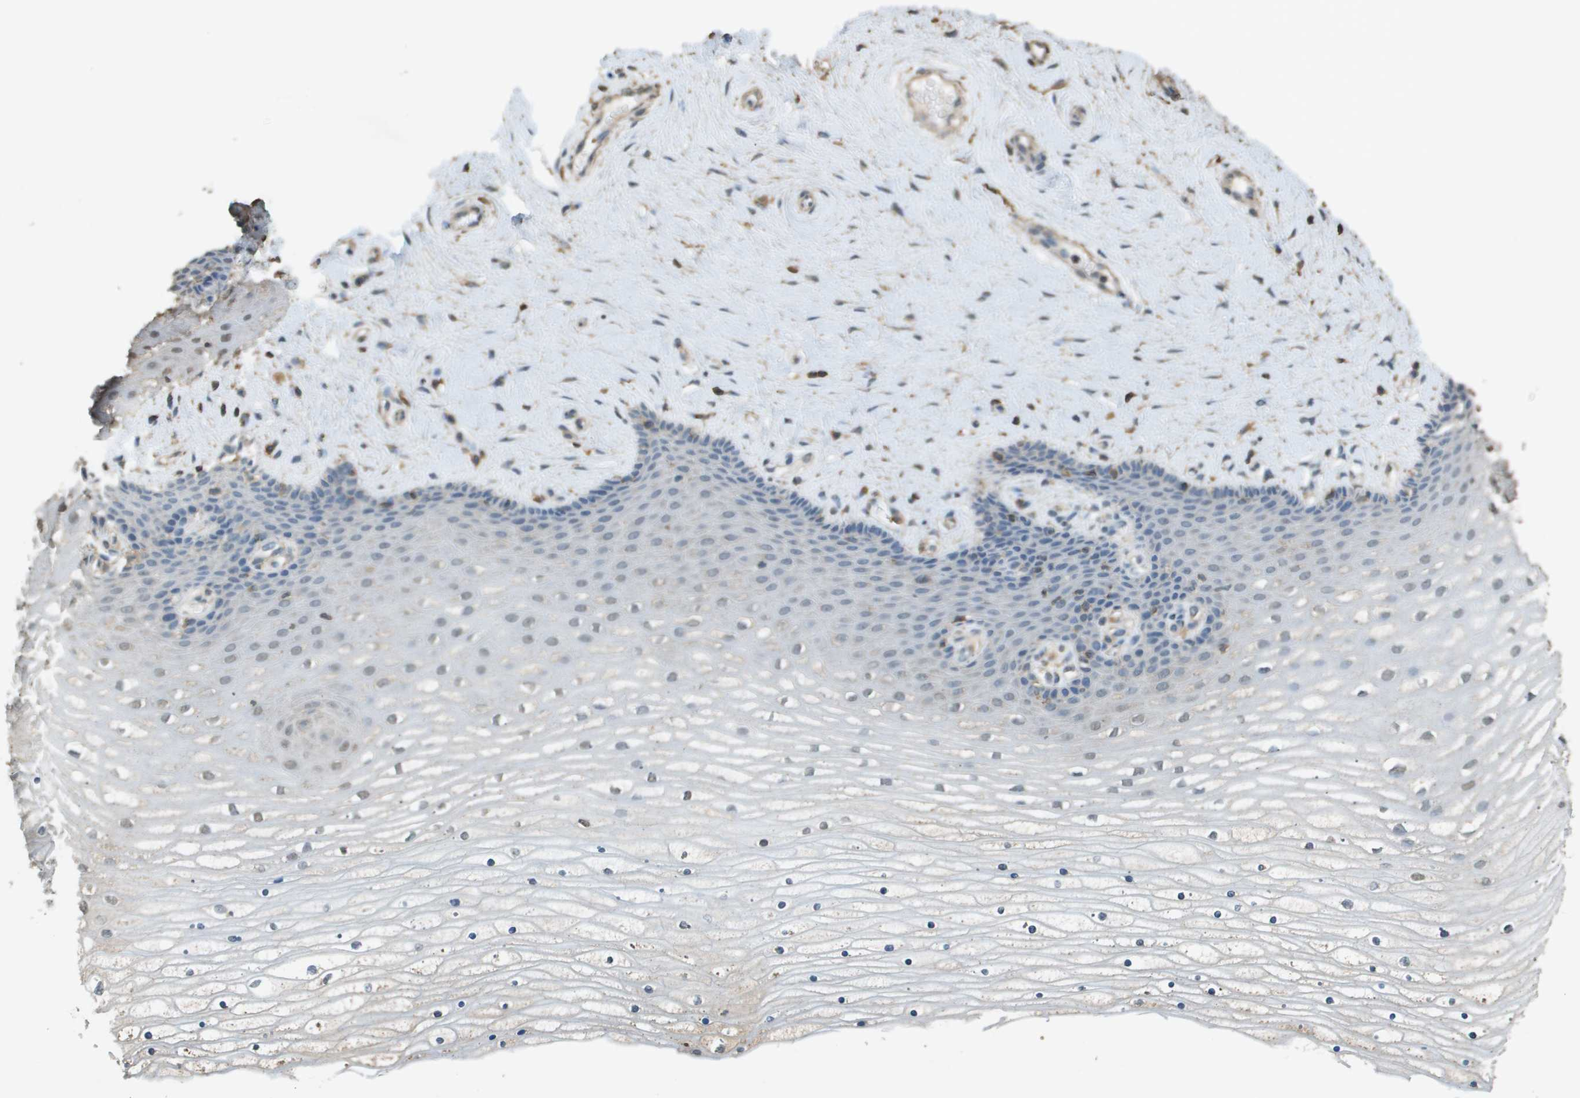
{"staining": {"intensity": "negative", "quantity": "none", "location": "none"}, "tissue": "cervix", "cell_type": "Glandular cells", "image_type": "normal", "snomed": [{"axis": "morphology", "description": "Normal tissue, NOS"}, {"axis": "topography", "description": "Cervix"}], "caption": "Immunohistochemistry micrograph of normal cervix stained for a protein (brown), which demonstrates no positivity in glandular cells.", "gene": "MS4A7", "patient": {"sex": "female", "age": 39}}